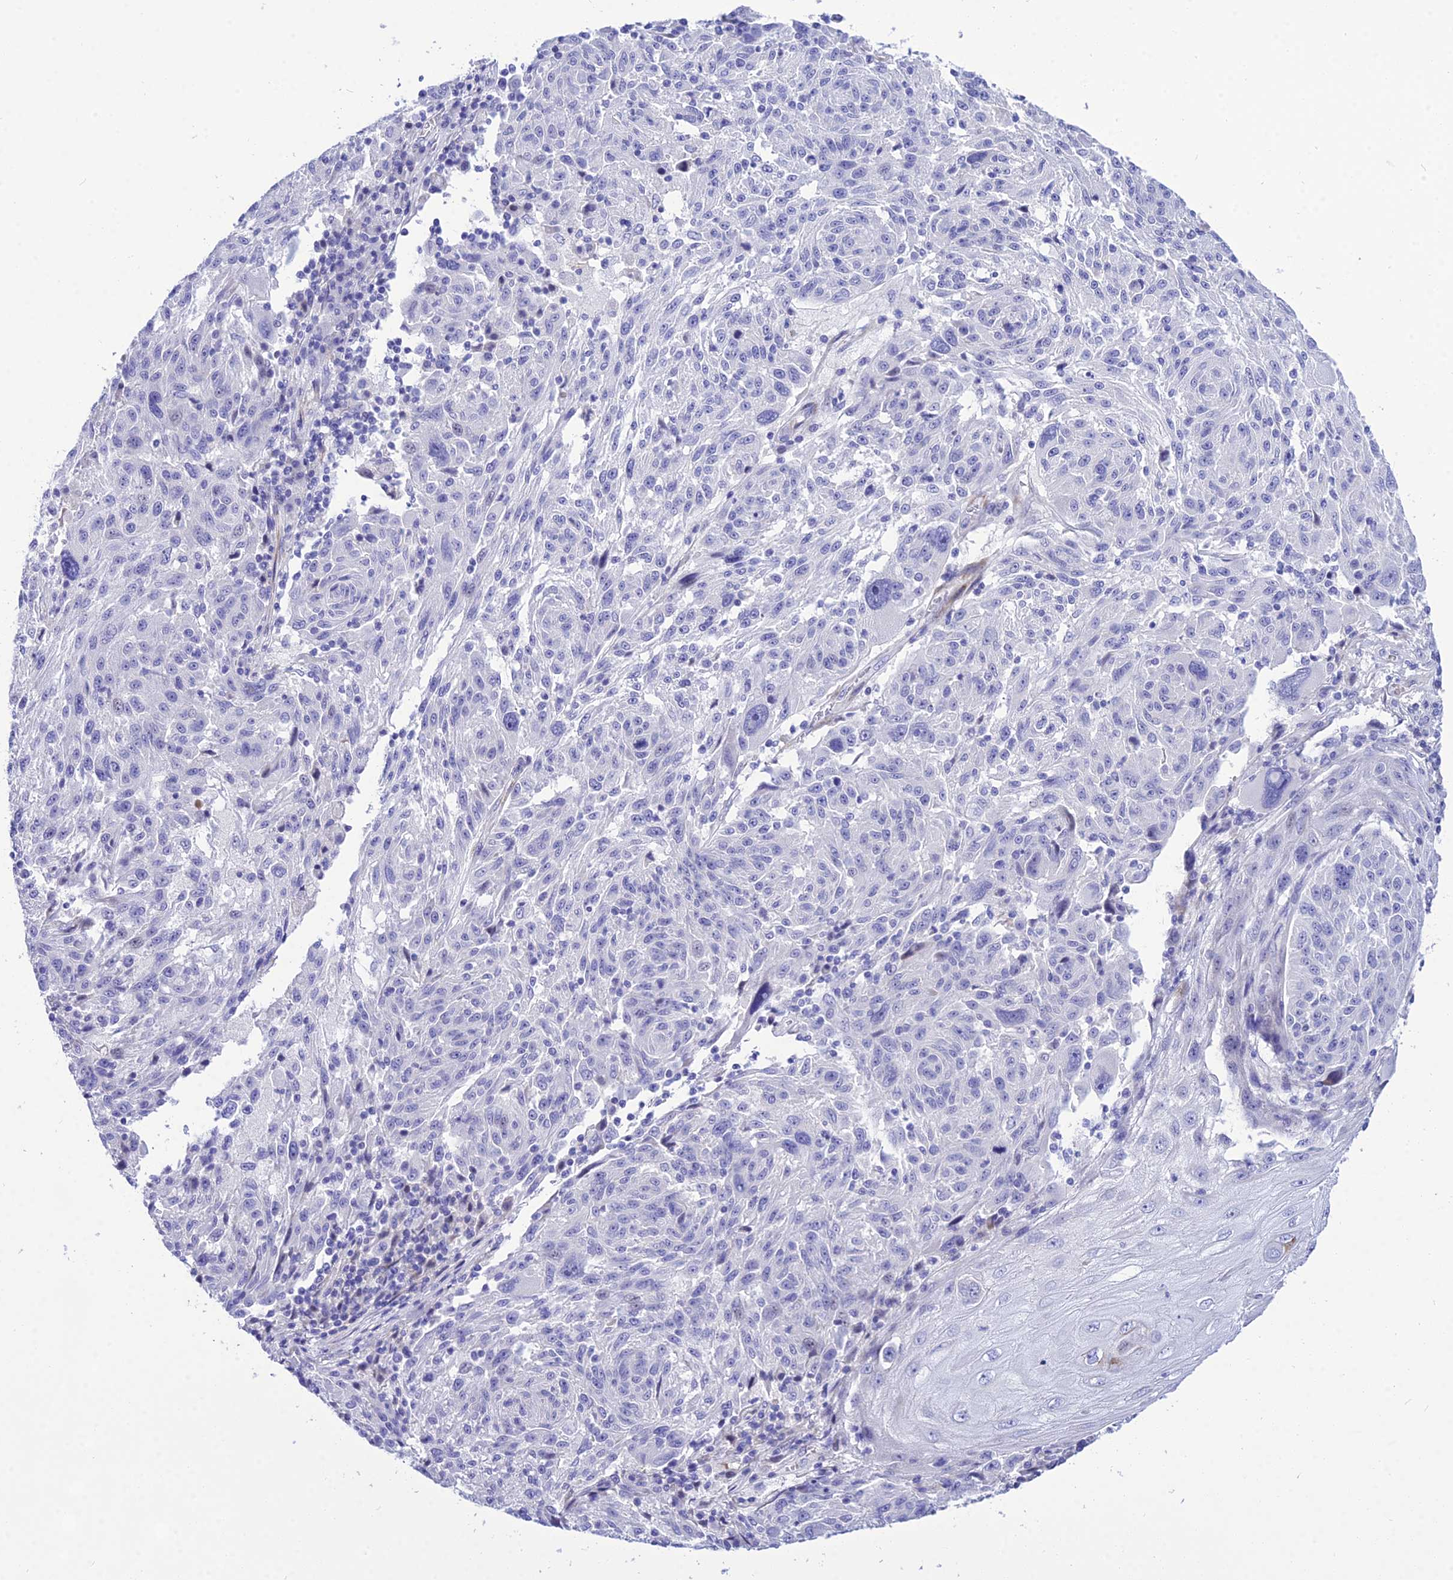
{"staining": {"intensity": "negative", "quantity": "none", "location": "none"}, "tissue": "melanoma", "cell_type": "Tumor cells", "image_type": "cancer", "snomed": [{"axis": "morphology", "description": "Malignant melanoma, NOS"}, {"axis": "topography", "description": "Skin"}], "caption": "DAB (3,3'-diaminobenzidine) immunohistochemical staining of malignant melanoma reveals no significant positivity in tumor cells.", "gene": "DEFB107A", "patient": {"sex": "male", "age": 53}}